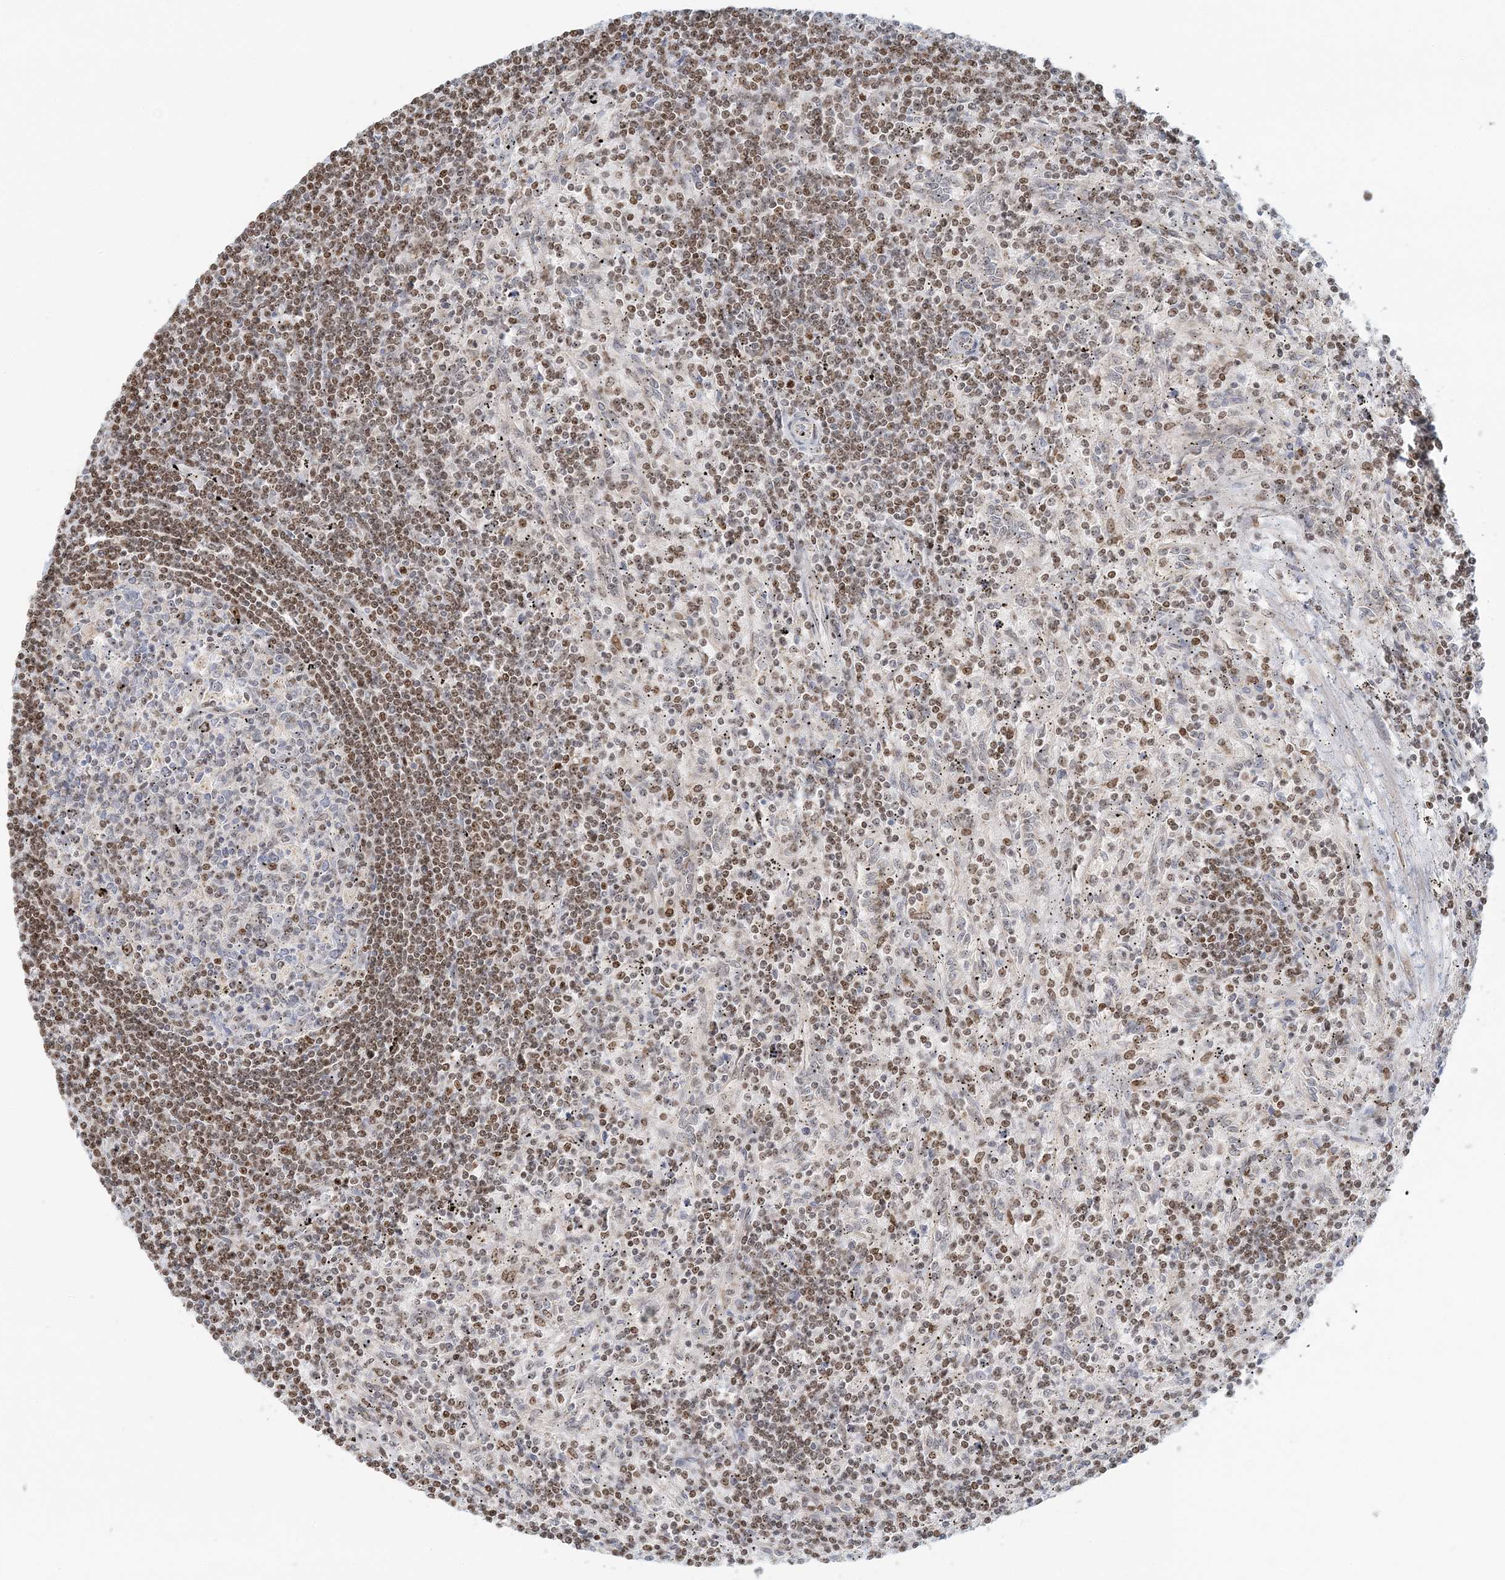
{"staining": {"intensity": "moderate", "quantity": ">75%", "location": "nuclear"}, "tissue": "lymphoma", "cell_type": "Tumor cells", "image_type": "cancer", "snomed": [{"axis": "morphology", "description": "Malignant lymphoma, non-Hodgkin's type, Low grade"}, {"axis": "topography", "description": "Spleen"}], "caption": "Human malignant lymphoma, non-Hodgkin's type (low-grade) stained for a protein (brown) exhibits moderate nuclear positive positivity in approximately >75% of tumor cells.", "gene": "UBE2F", "patient": {"sex": "male", "age": 76}}